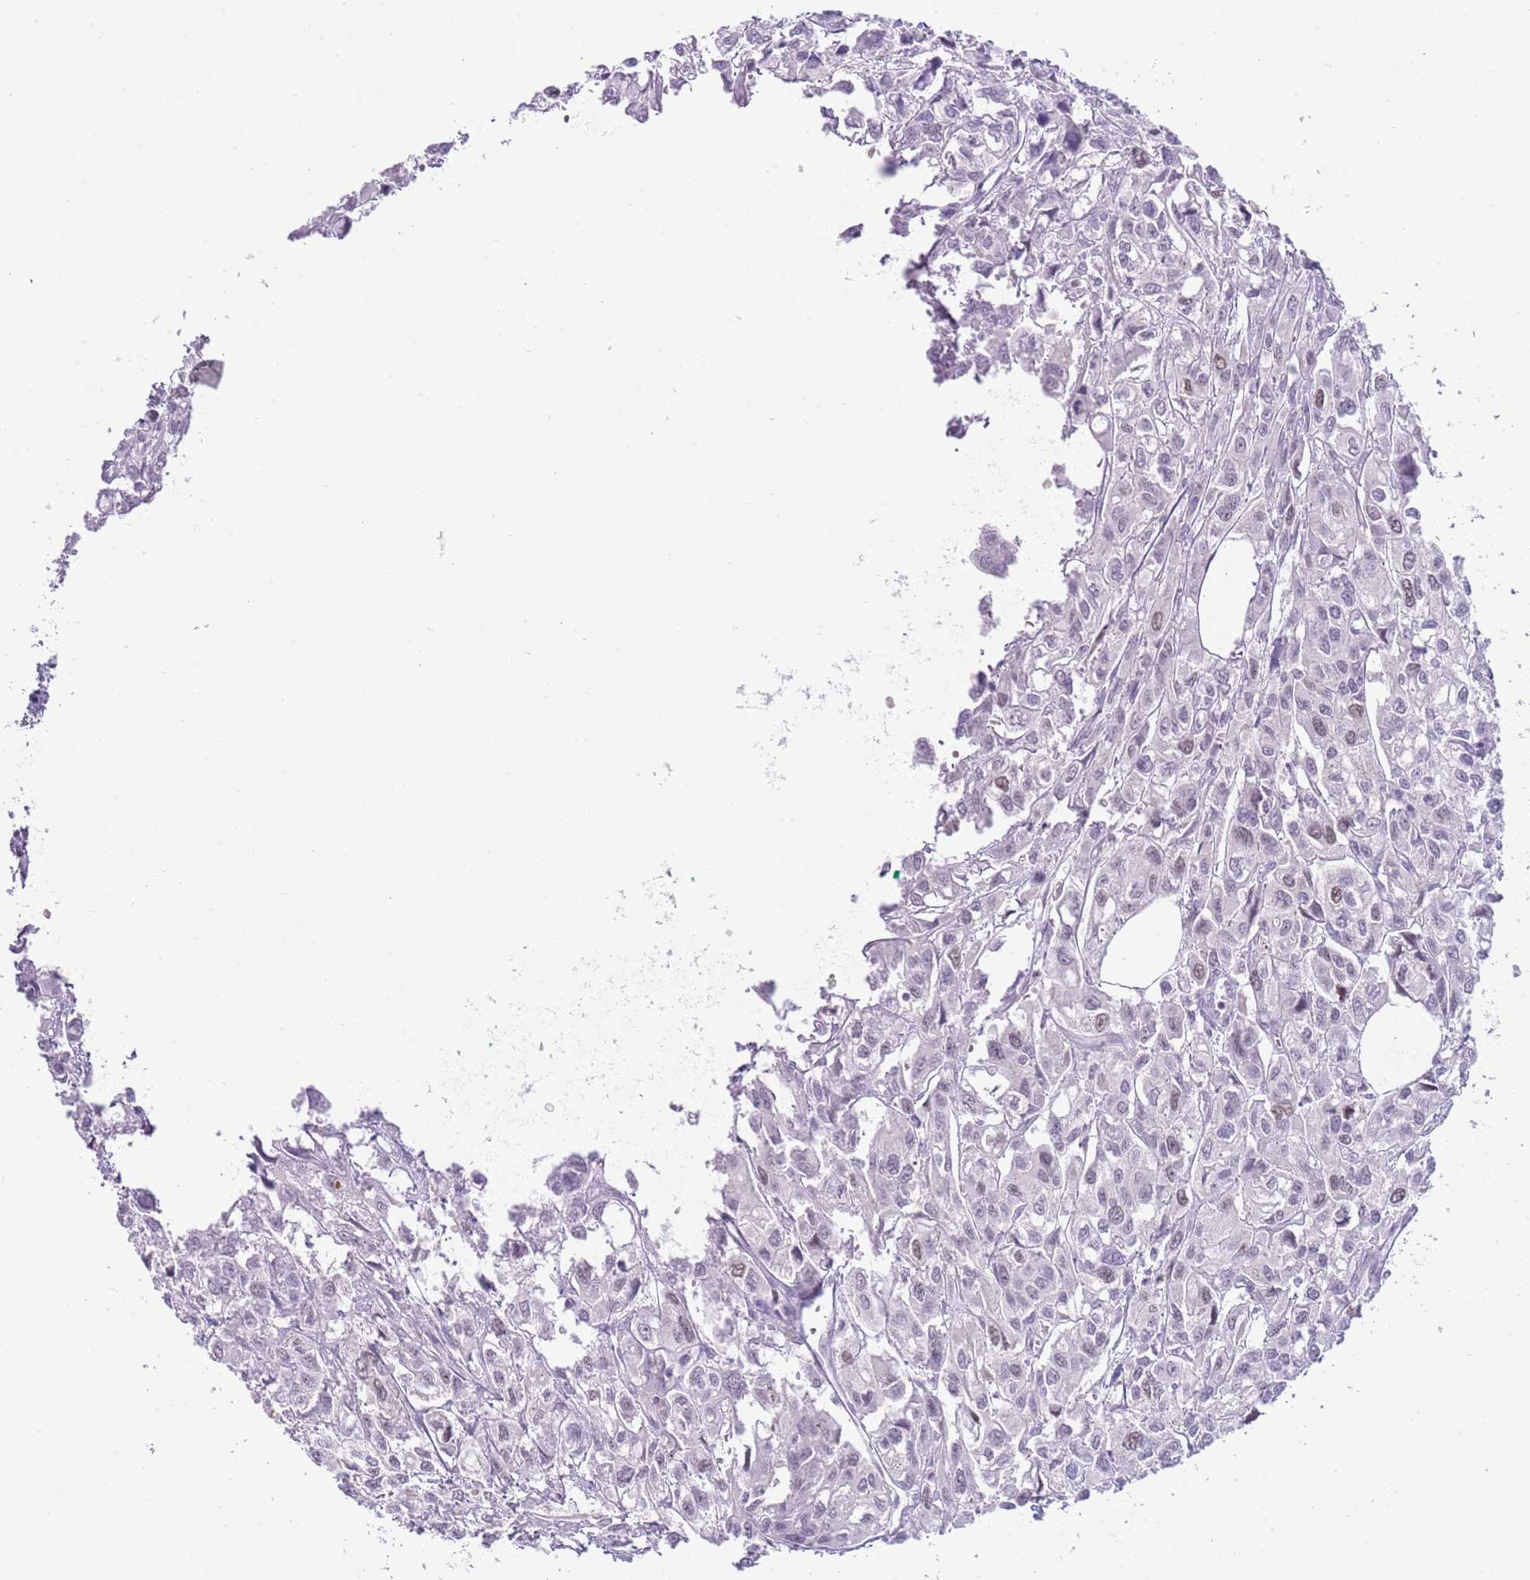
{"staining": {"intensity": "negative", "quantity": "none", "location": "none"}, "tissue": "urothelial cancer", "cell_type": "Tumor cells", "image_type": "cancer", "snomed": [{"axis": "morphology", "description": "Urothelial carcinoma, High grade"}, {"axis": "topography", "description": "Urinary bladder"}], "caption": "DAB immunohistochemical staining of human urothelial carcinoma (high-grade) reveals no significant positivity in tumor cells.", "gene": "FBRSL1", "patient": {"sex": "male", "age": 67}}